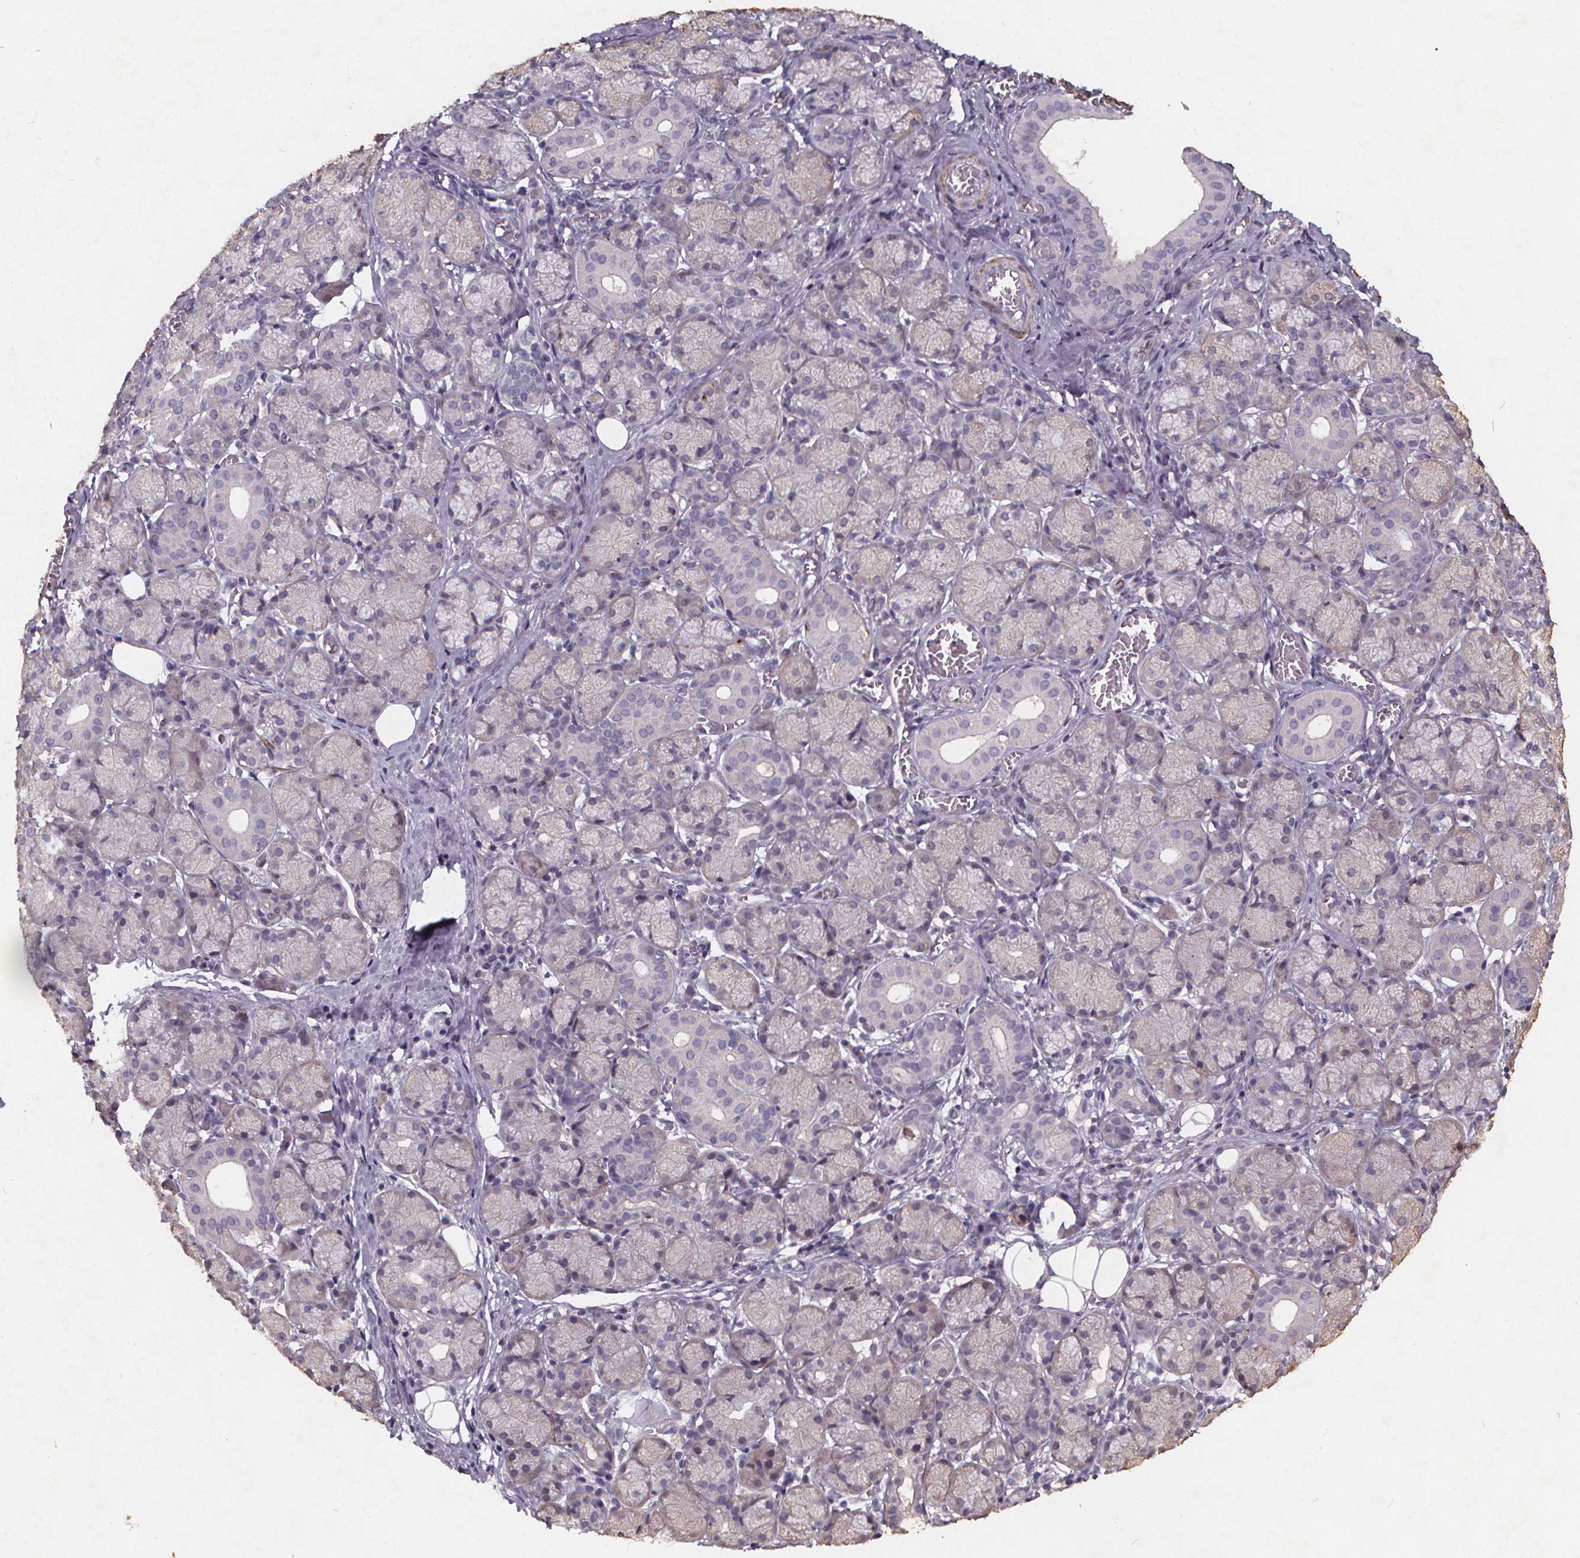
{"staining": {"intensity": "negative", "quantity": "none", "location": "none"}, "tissue": "salivary gland", "cell_type": "Glandular cells", "image_type": "normal", "snomed": [{"axis": "morphology", "description": "Normal tissue, NOS"}, {"axis": "topography", "description": "Salivary gland"}, {"axis": "topography", "description": "Peripheral nerve tissue"}], "caption": "Immunohistochemistry micrograph of normal salivary gland stained for a protein (brown), which displays no staining in glandular cells.", "gene": "TSPAN14", "patient": {"sex": "female", "age": 24}}